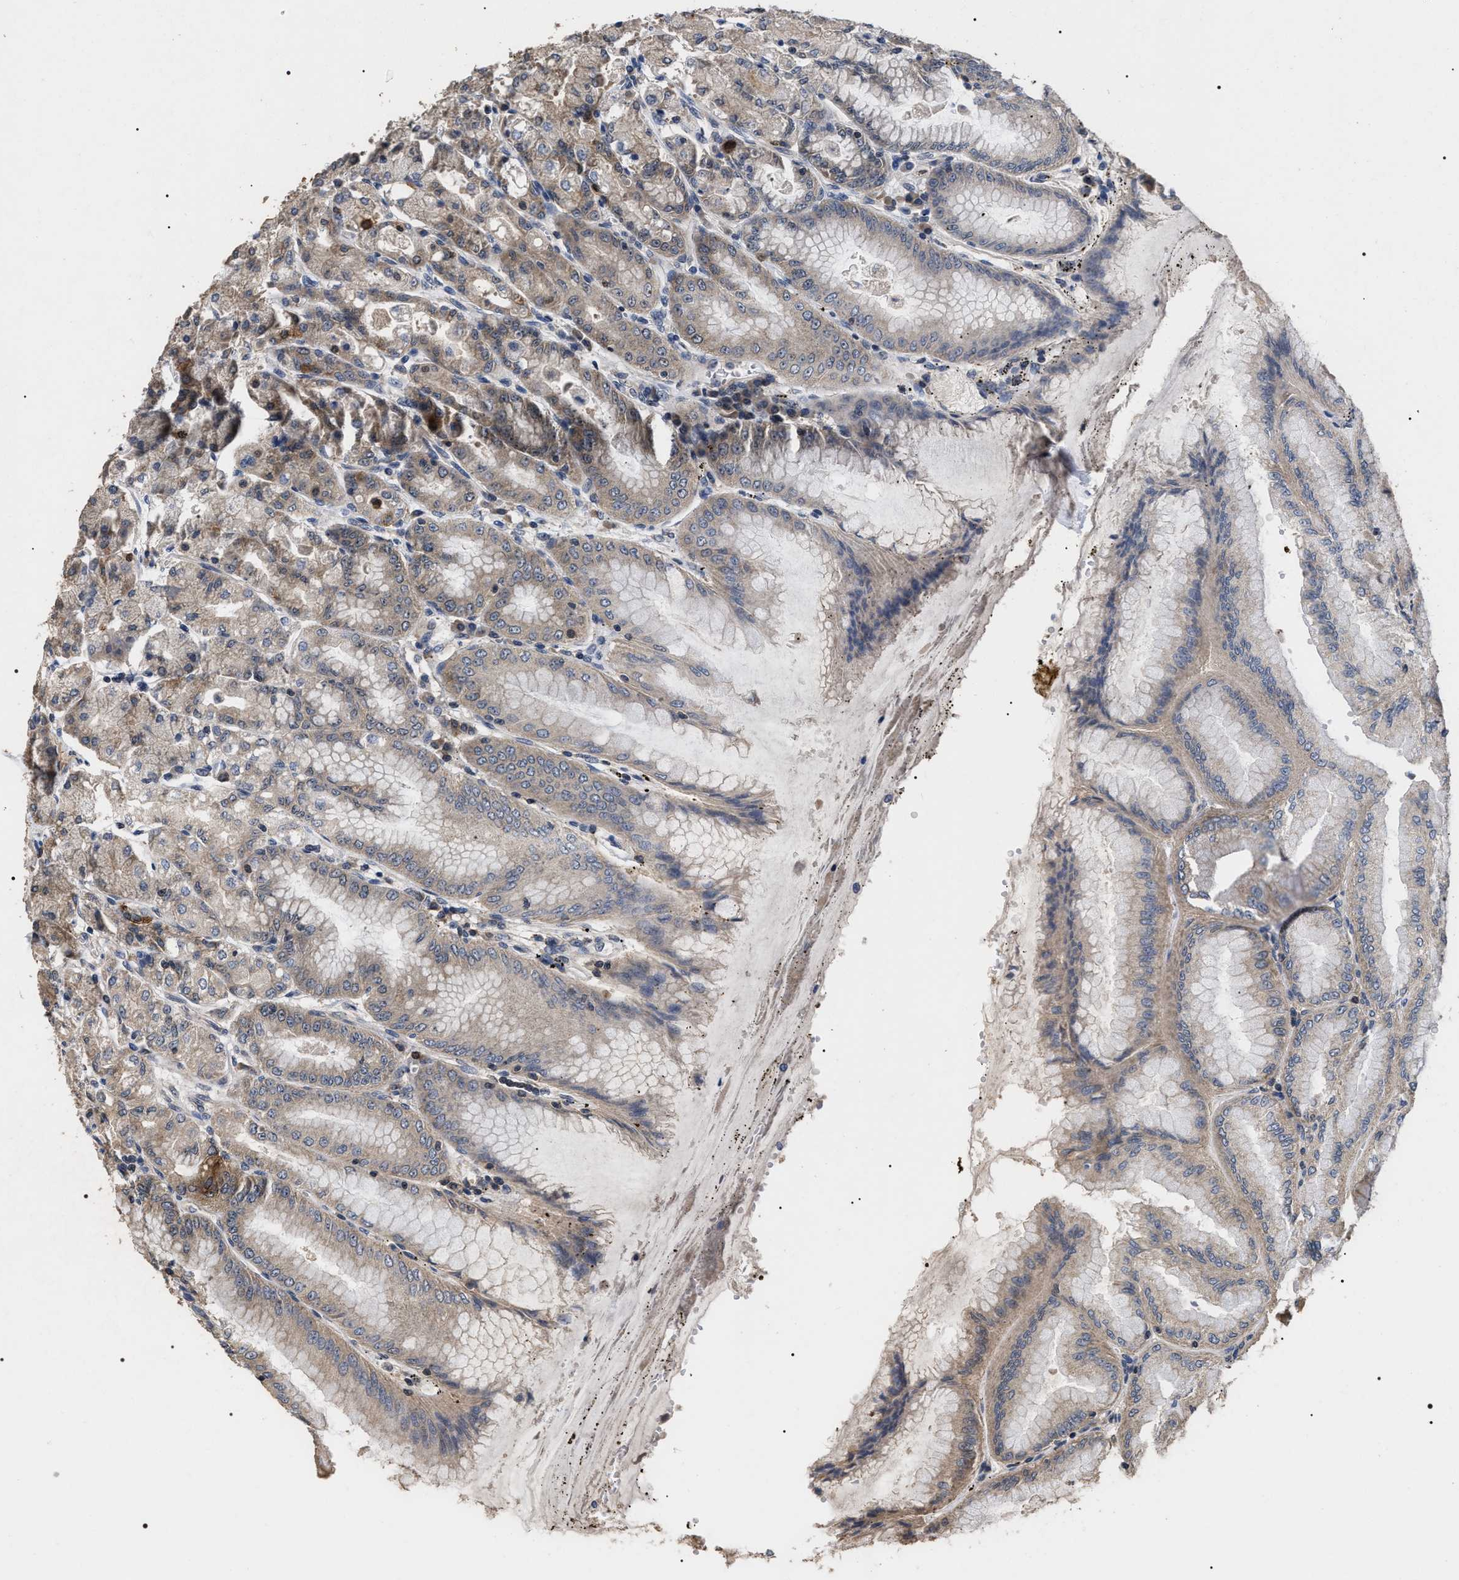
{"staining": {"intensity": "moderate", "quantity": "25%-75%", "location": "cytoplasmic/membranous,nuclear"}, "tissue": "stomach", "cell_type": "Glandular cells", "image_type": "normal", "snomed": [{"axis": "morphology", "description": "Normal tissue, NOS"}, {"axis": "topography", "description": "Stomach, lower"}], "caption": "Glandular cells reveal moderate cytoplasmic/membranous,nuclear positivity in about 25%-75% of cells in benign stomach.", "gene": "UPF3A", "patient": {"sex": "male", "age": 71}}